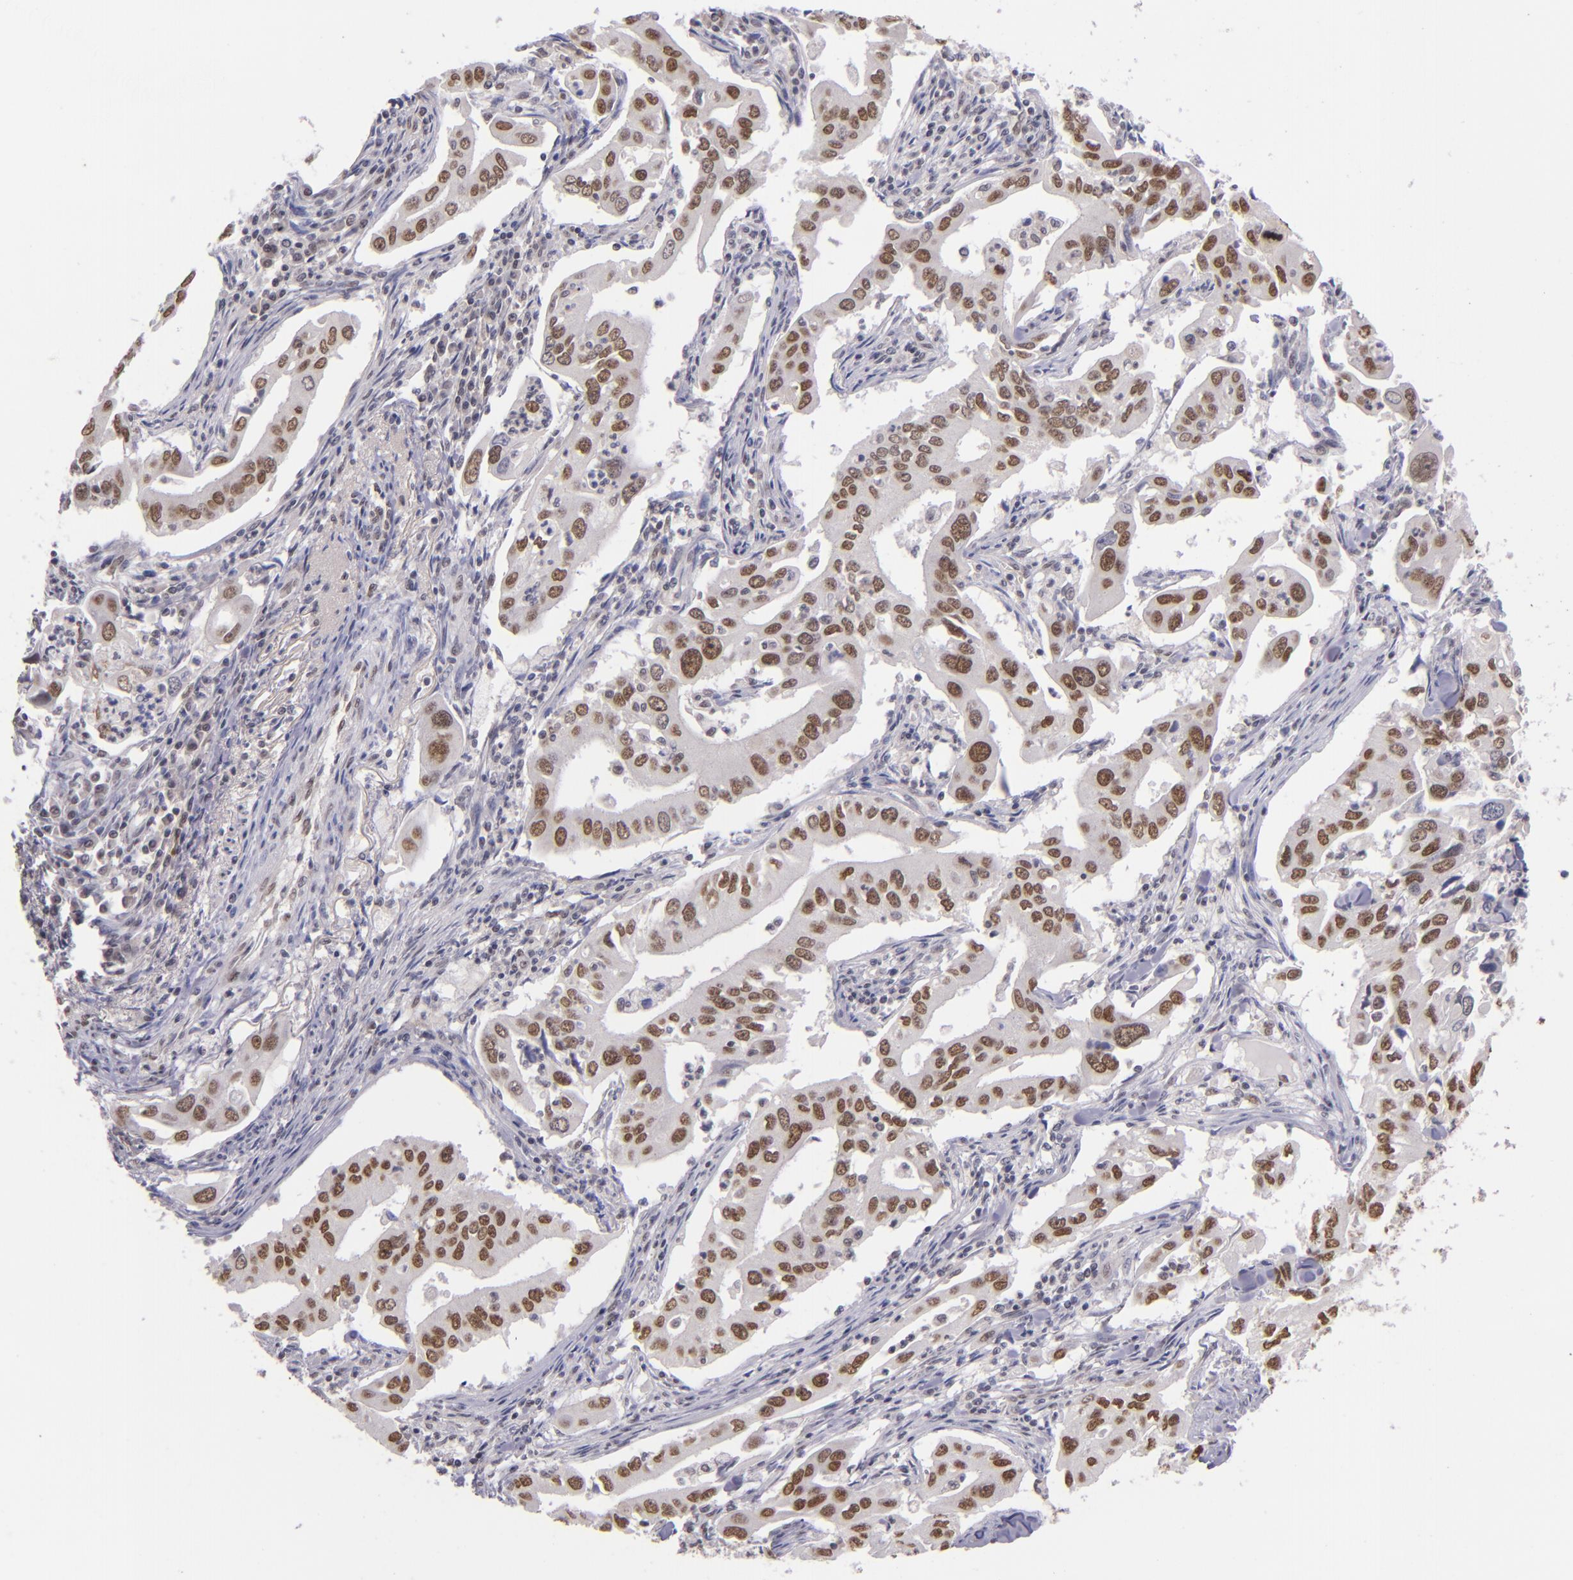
{"staining": {"intensity": "moderate", "quantity": ">75%", "location": "nuclear"}, "tissue": "lung cancer", "cell_type": "Tumor cells", "image_type": "cancer", "snomed": [{"axis": "morphology", "description": "Adenocarcinoma, NOS"}, {"axis": "topography", "description": "Lung"}], "caption": "The photomicrograph shows a brown stain indicating the presence of a protein in the nuclear of tumor cells in lung cancer.", "gene": "ZNF148", "patient": {"sex": "male", "age": 48}}